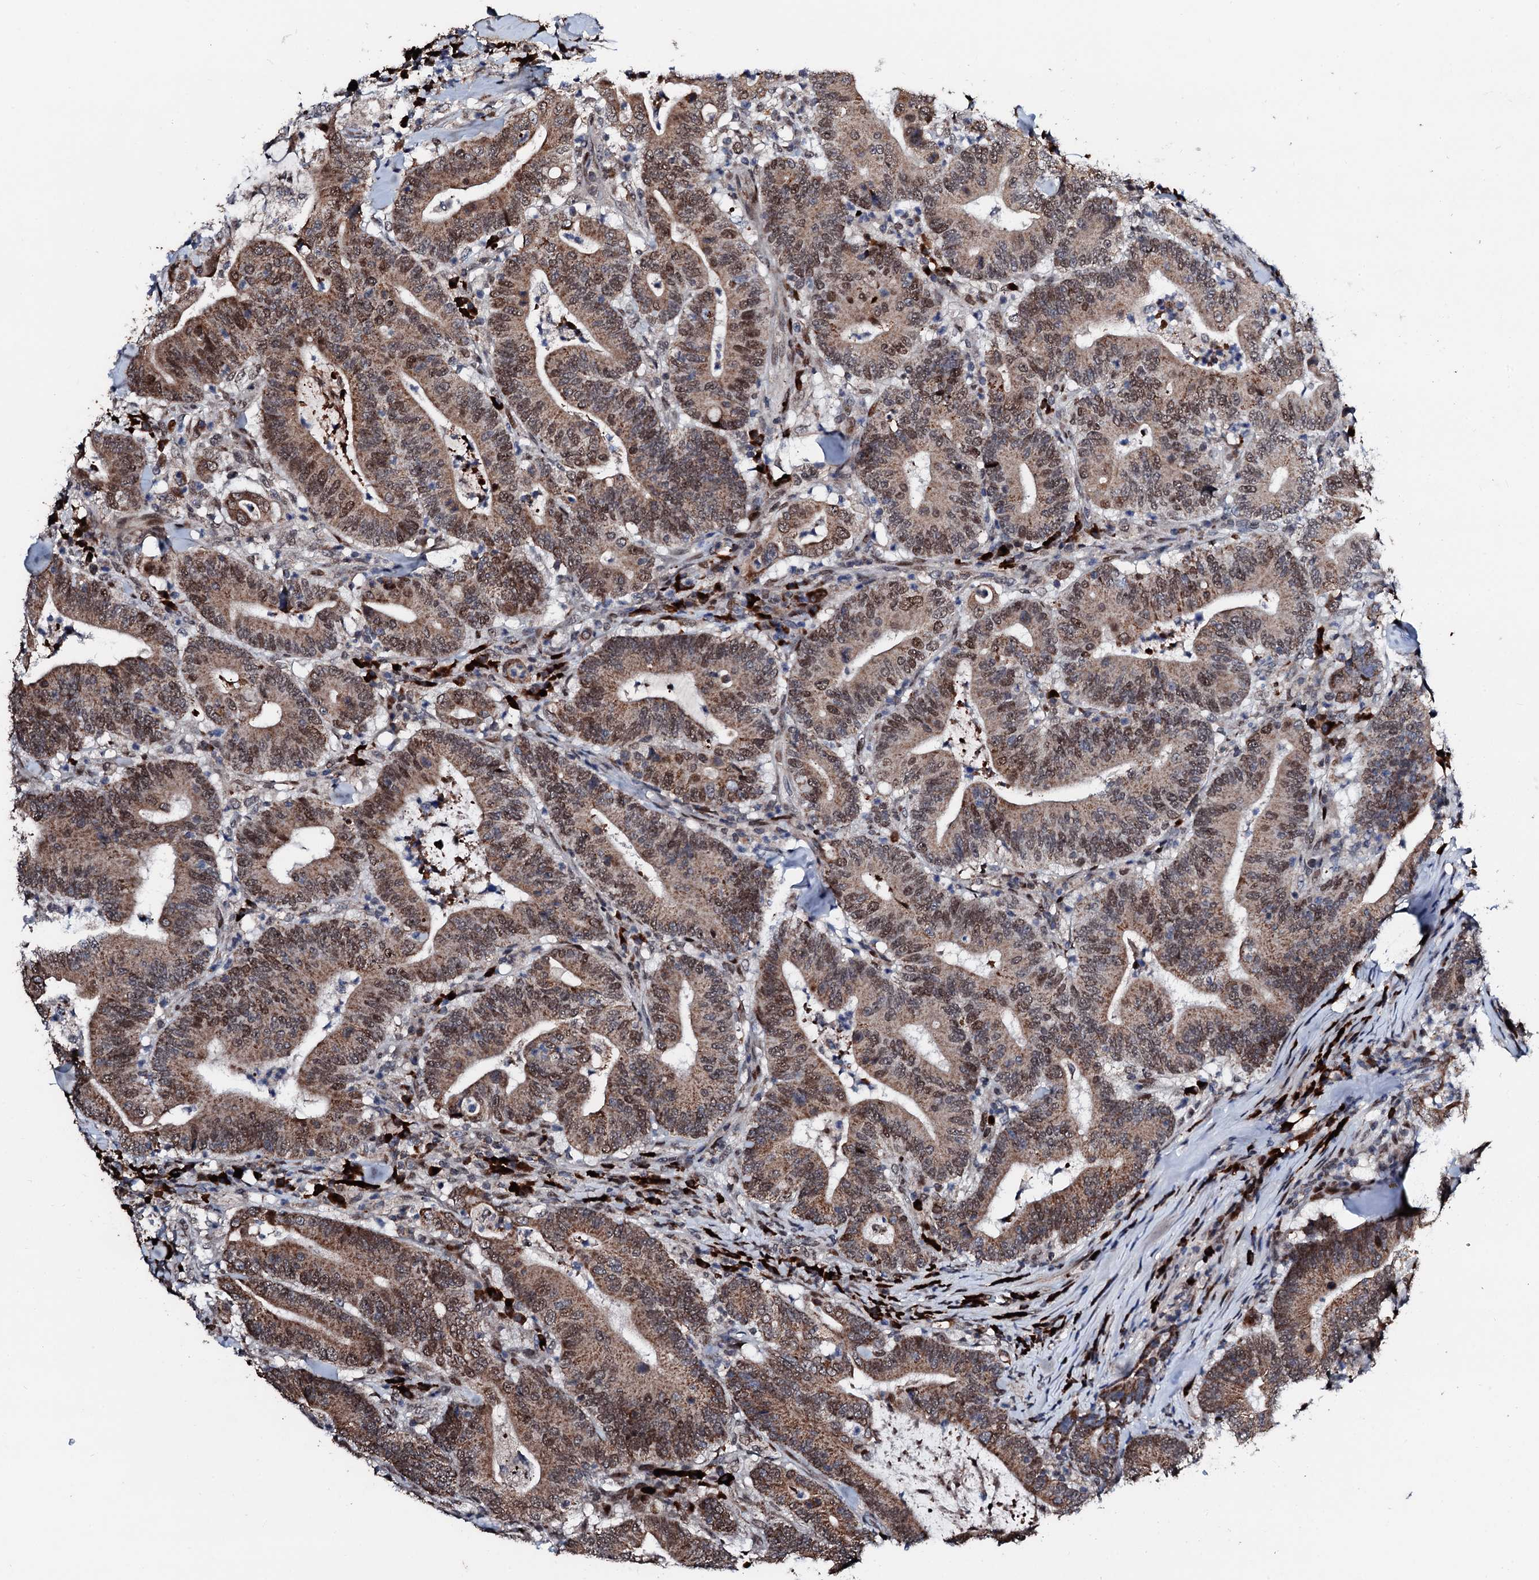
{"staining": {"intensity": "moderate", "quantity": ">75%", "location": "cytoplasmic/membranous,nuclear"}, "tissue": "colorectal cancer", "cell_type": "Tumor cells", "image_type": "cancer", "snomed": [{"axis": "morphology", "description": "Adenocarcinoma, NOS"}, {"axis": "topography", "description": "Colon"}], "caption": "Immunohistochemistry (IHC) histopathology image of neoplastic tissue: colorectal adenocarcinoma stained using immunohistochemistry exhibits medium levels of moderate protein expression localized specifically in the cytoplasmic/membranous and nuclear of tumor cells, appearing as a cytoplasmic/membranous and nuclear brown color.", "gene": "KIF18A", "patient": {"sex": "female", "age": 66}}